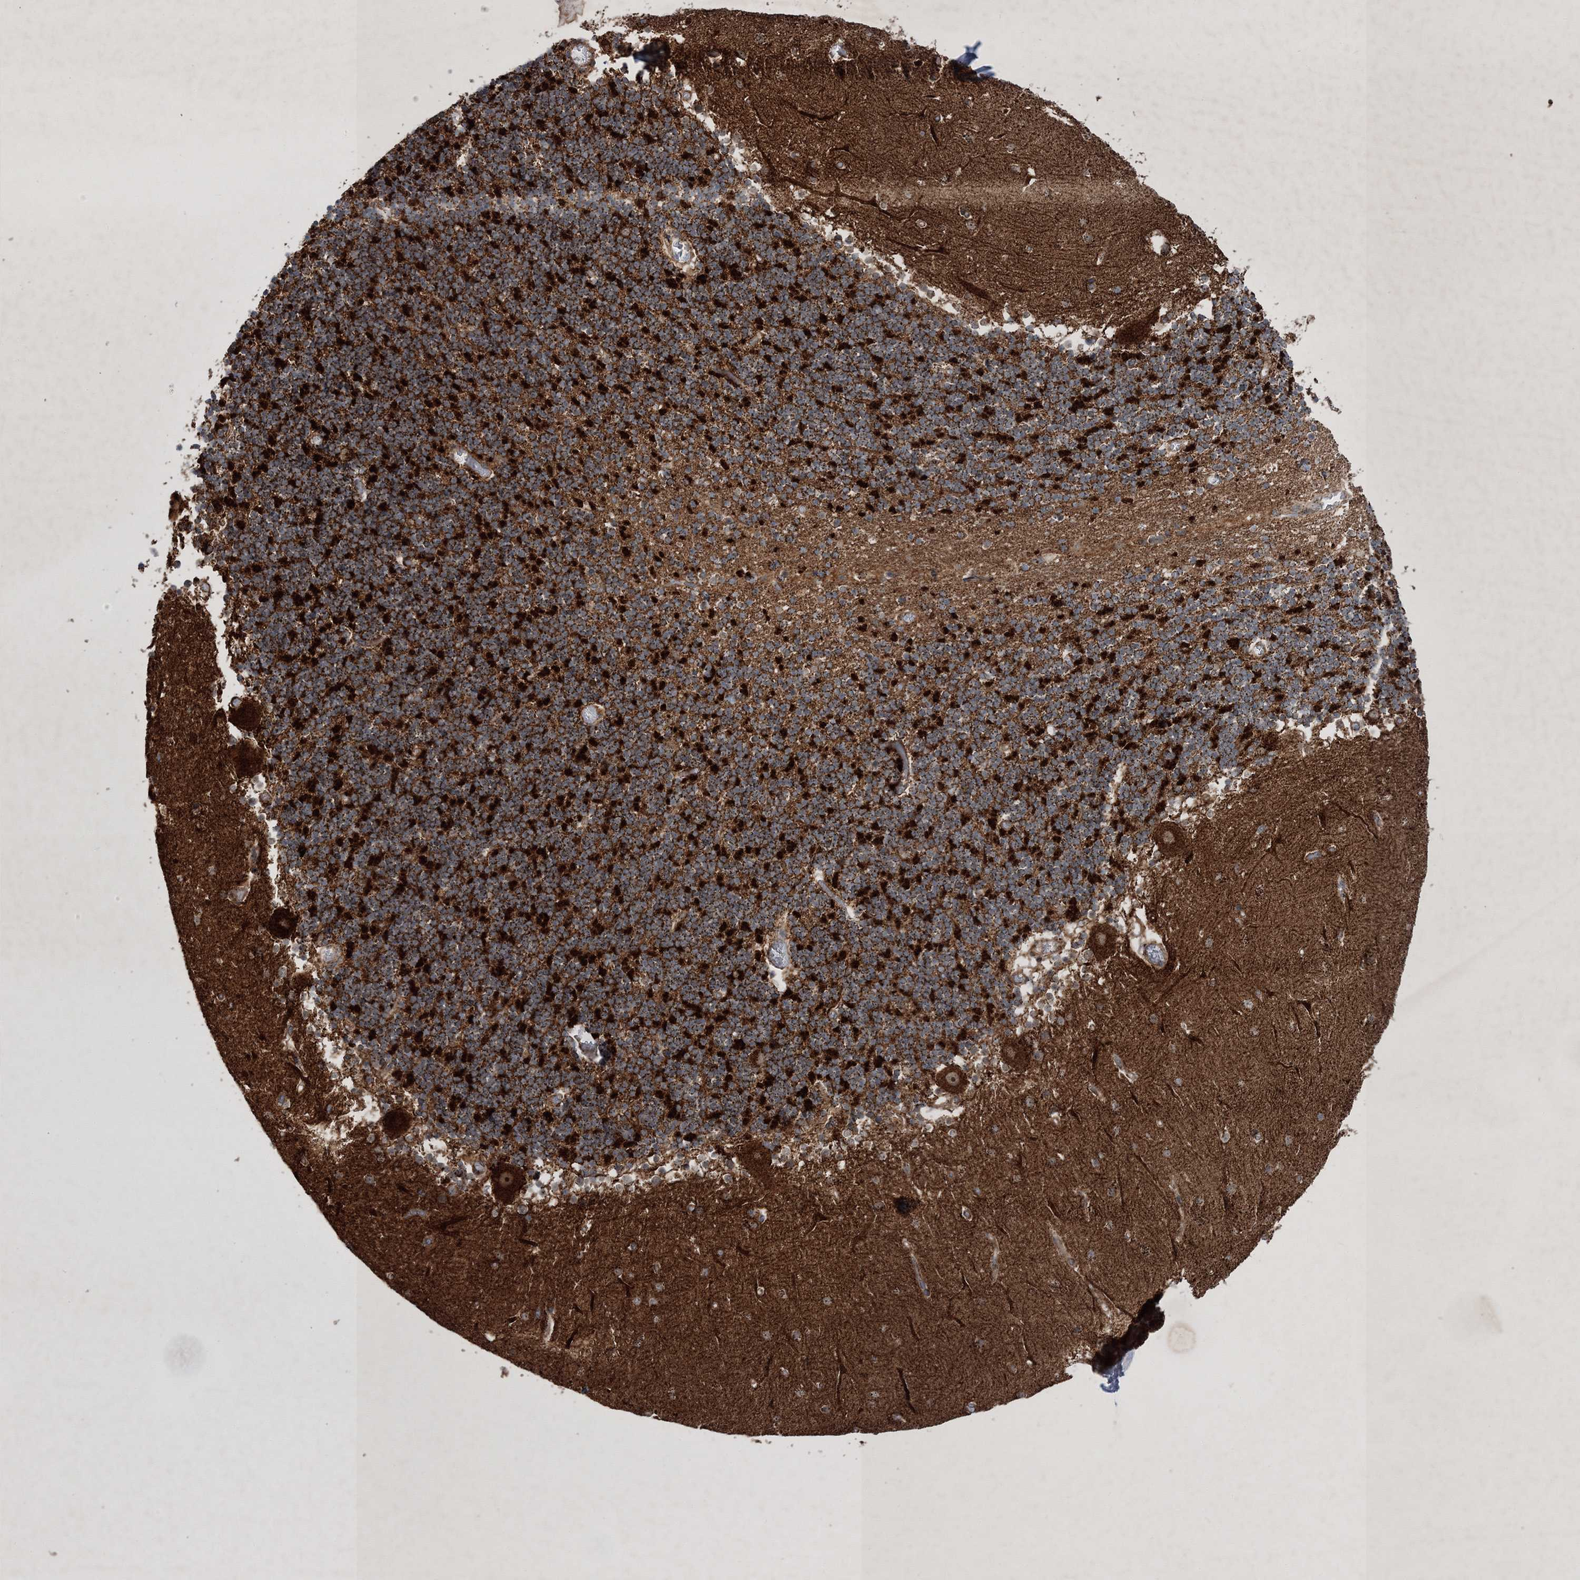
{"staining": {"intensity": "strong", "quantity": "25%-75%", "location": "cytoplasmic/membranous"}, "tissue": "cerebellum", "cell_type": "Cells in granular layer", "image_type": "normal", "snomed": [{"axis": "morphology", "description": "Normal tissue, NOS"}, {"axis": "topography", "description": "Cerebellum"}], "caption": "The histopathology image displays immunohistochemical staining of unremarkable cerebellum. There is strong cytoplasmic/membranous expression is appreciated in approximately 25%-75% of cells in granular layer.", "gene": "SCRN3", "patient": {"sex": "female", "age": 28}}